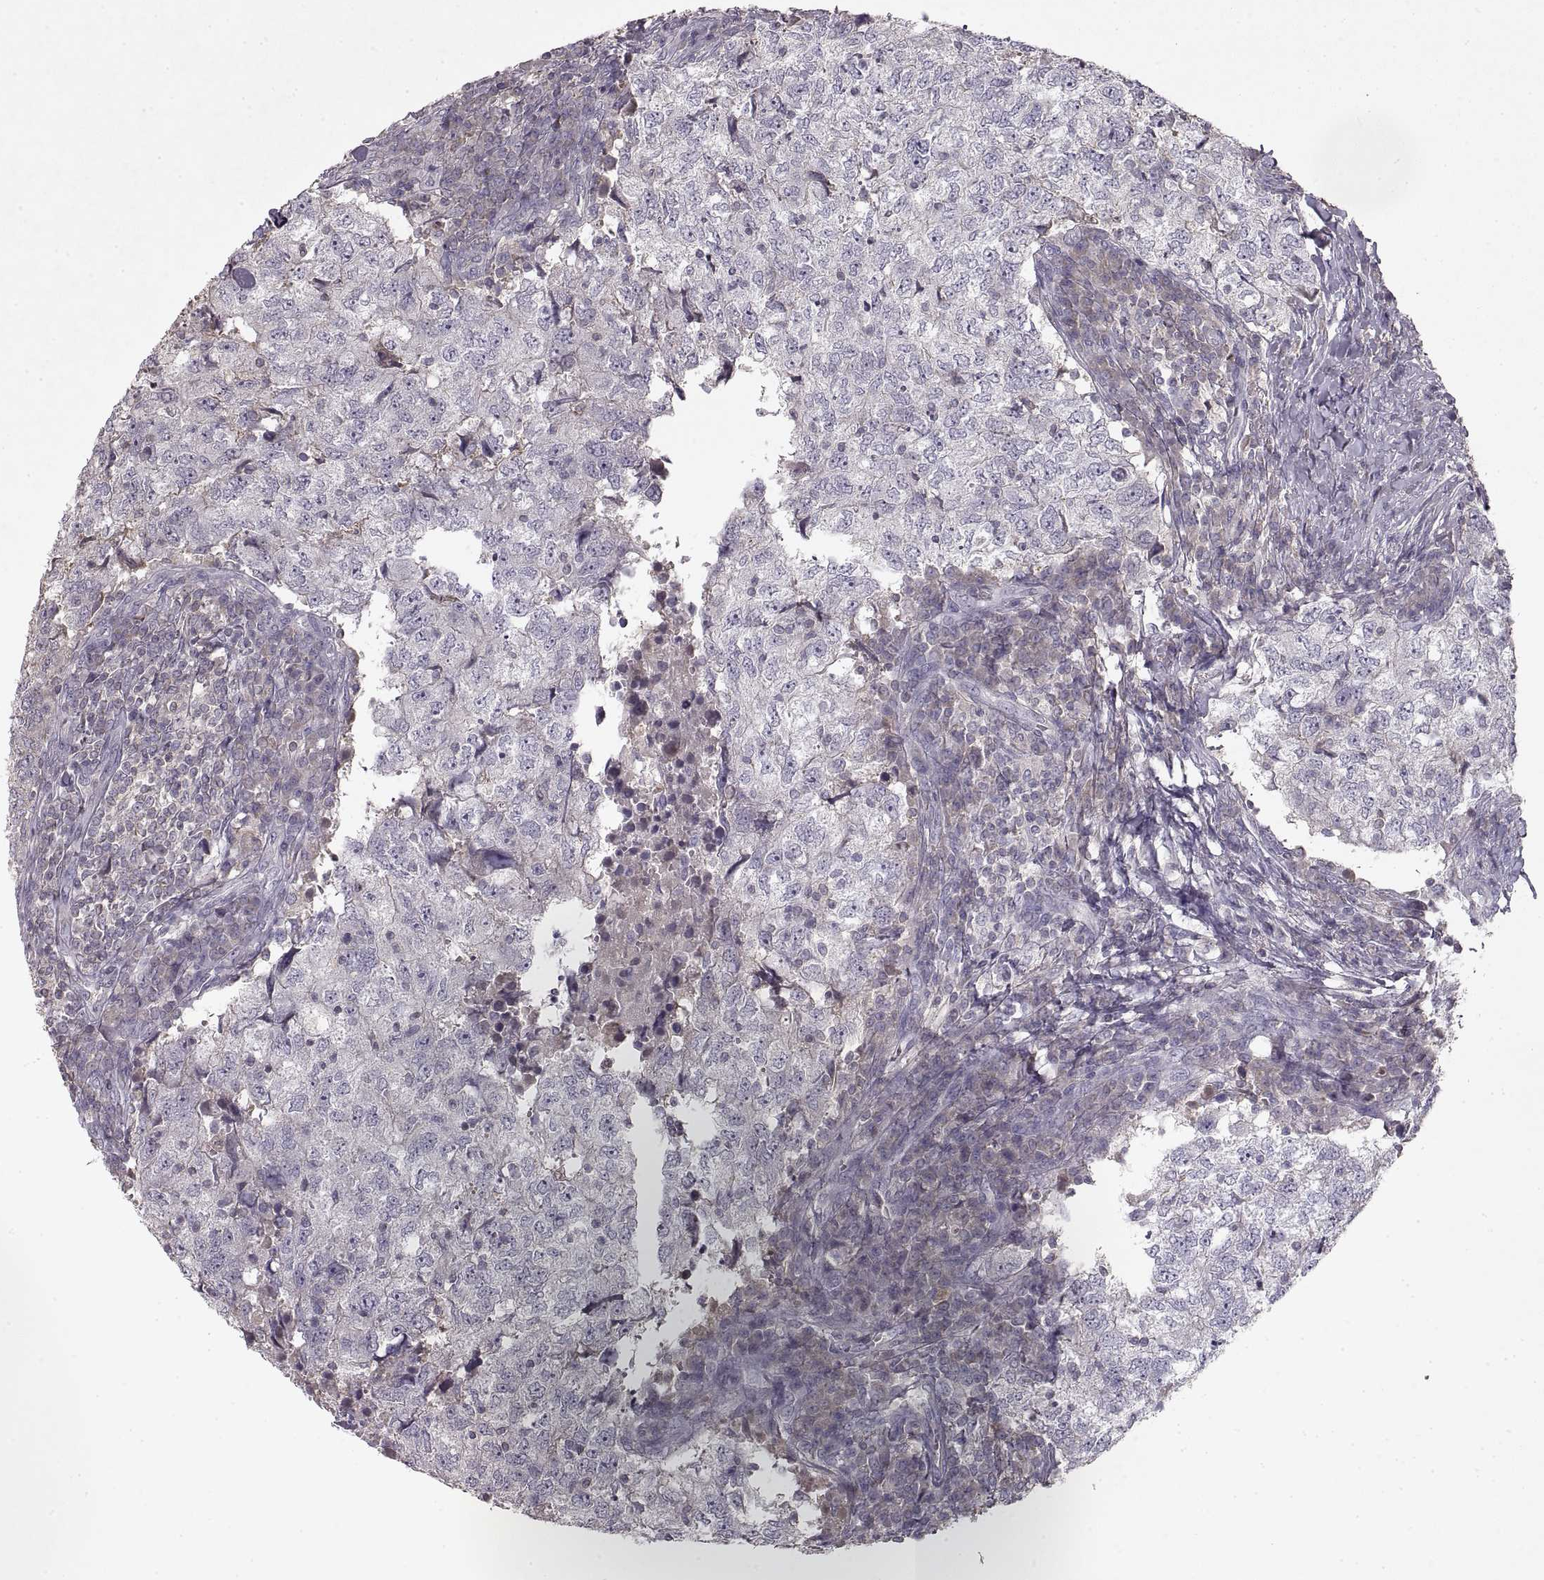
{"staining": {"intensity": "negative", "quantity": "none", "location": "none"}, "tissue": "breast cancer", "cell_type": "Tumor cells", "image_type": "cancer", "snomed": [{"axis": "morphology", "description": "Duct carcinoma"}, {"axis": "topography", "description": "Breast"}], "caption": "IHC of breast cancer demonstrates no expression in tumor cells.", "gene": "ADAM11", "patient": {"sex": "female", "age": 30}}